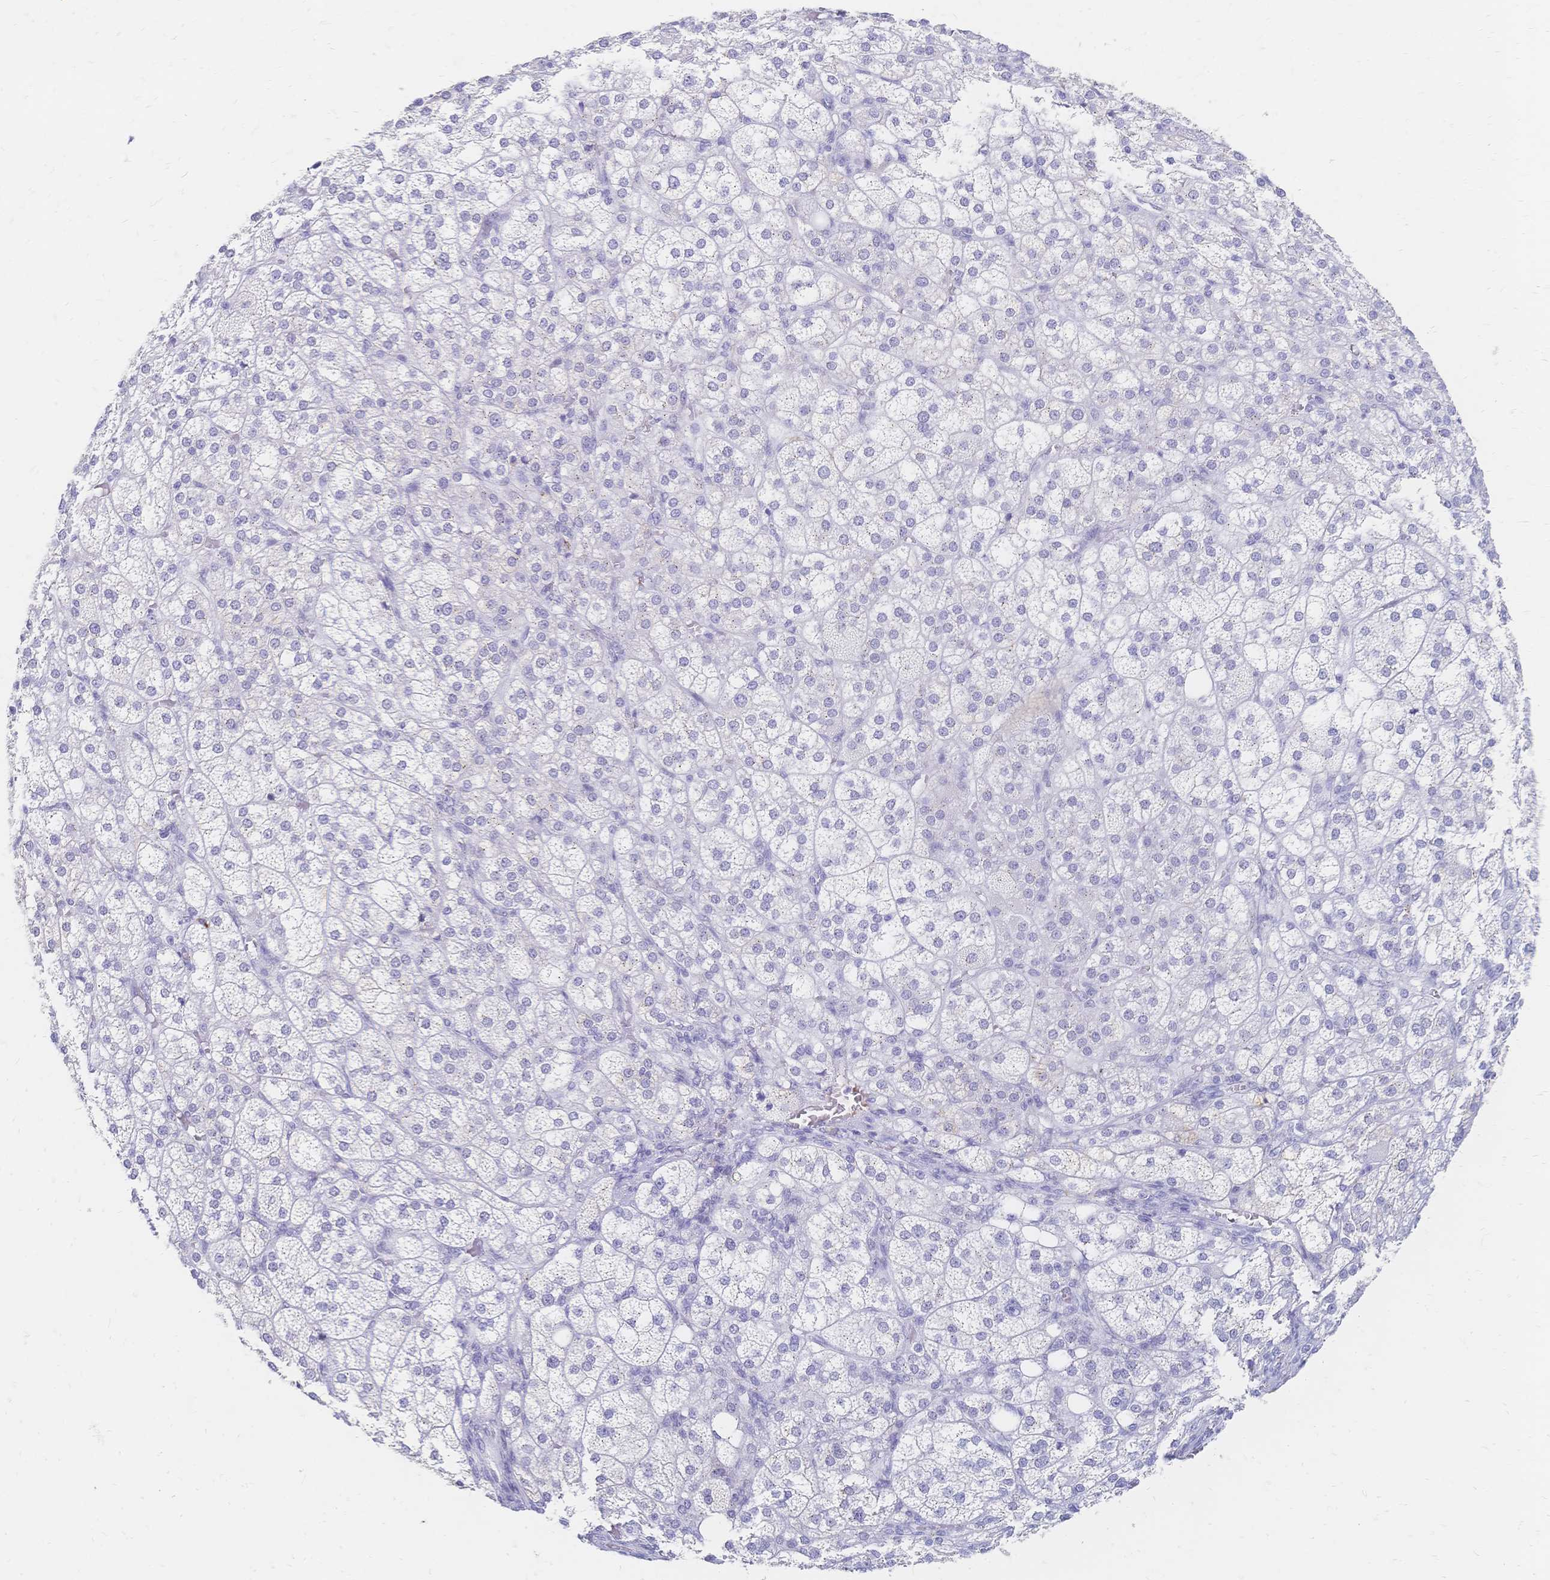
{"staining": {"intensity": "negative", "quantity": "none", "location": "none"}, "tissue": "adrenal gland", "cell_type": "Glandular cells", "image_type": "normal", "snomed": [{"axis": "morphology", "description": "Normal tissue, NOS"}, {"axis": "topography", "description": "Adrenal gland"}], "caption": "DAB (3,3'-diaminobenzidine) immunohistochemical staining of benign human adrenal gland shows no significant expression in glandular cells.", "gene": "PSORS1C2", "patient": {"sex": "female", "age": 60}}